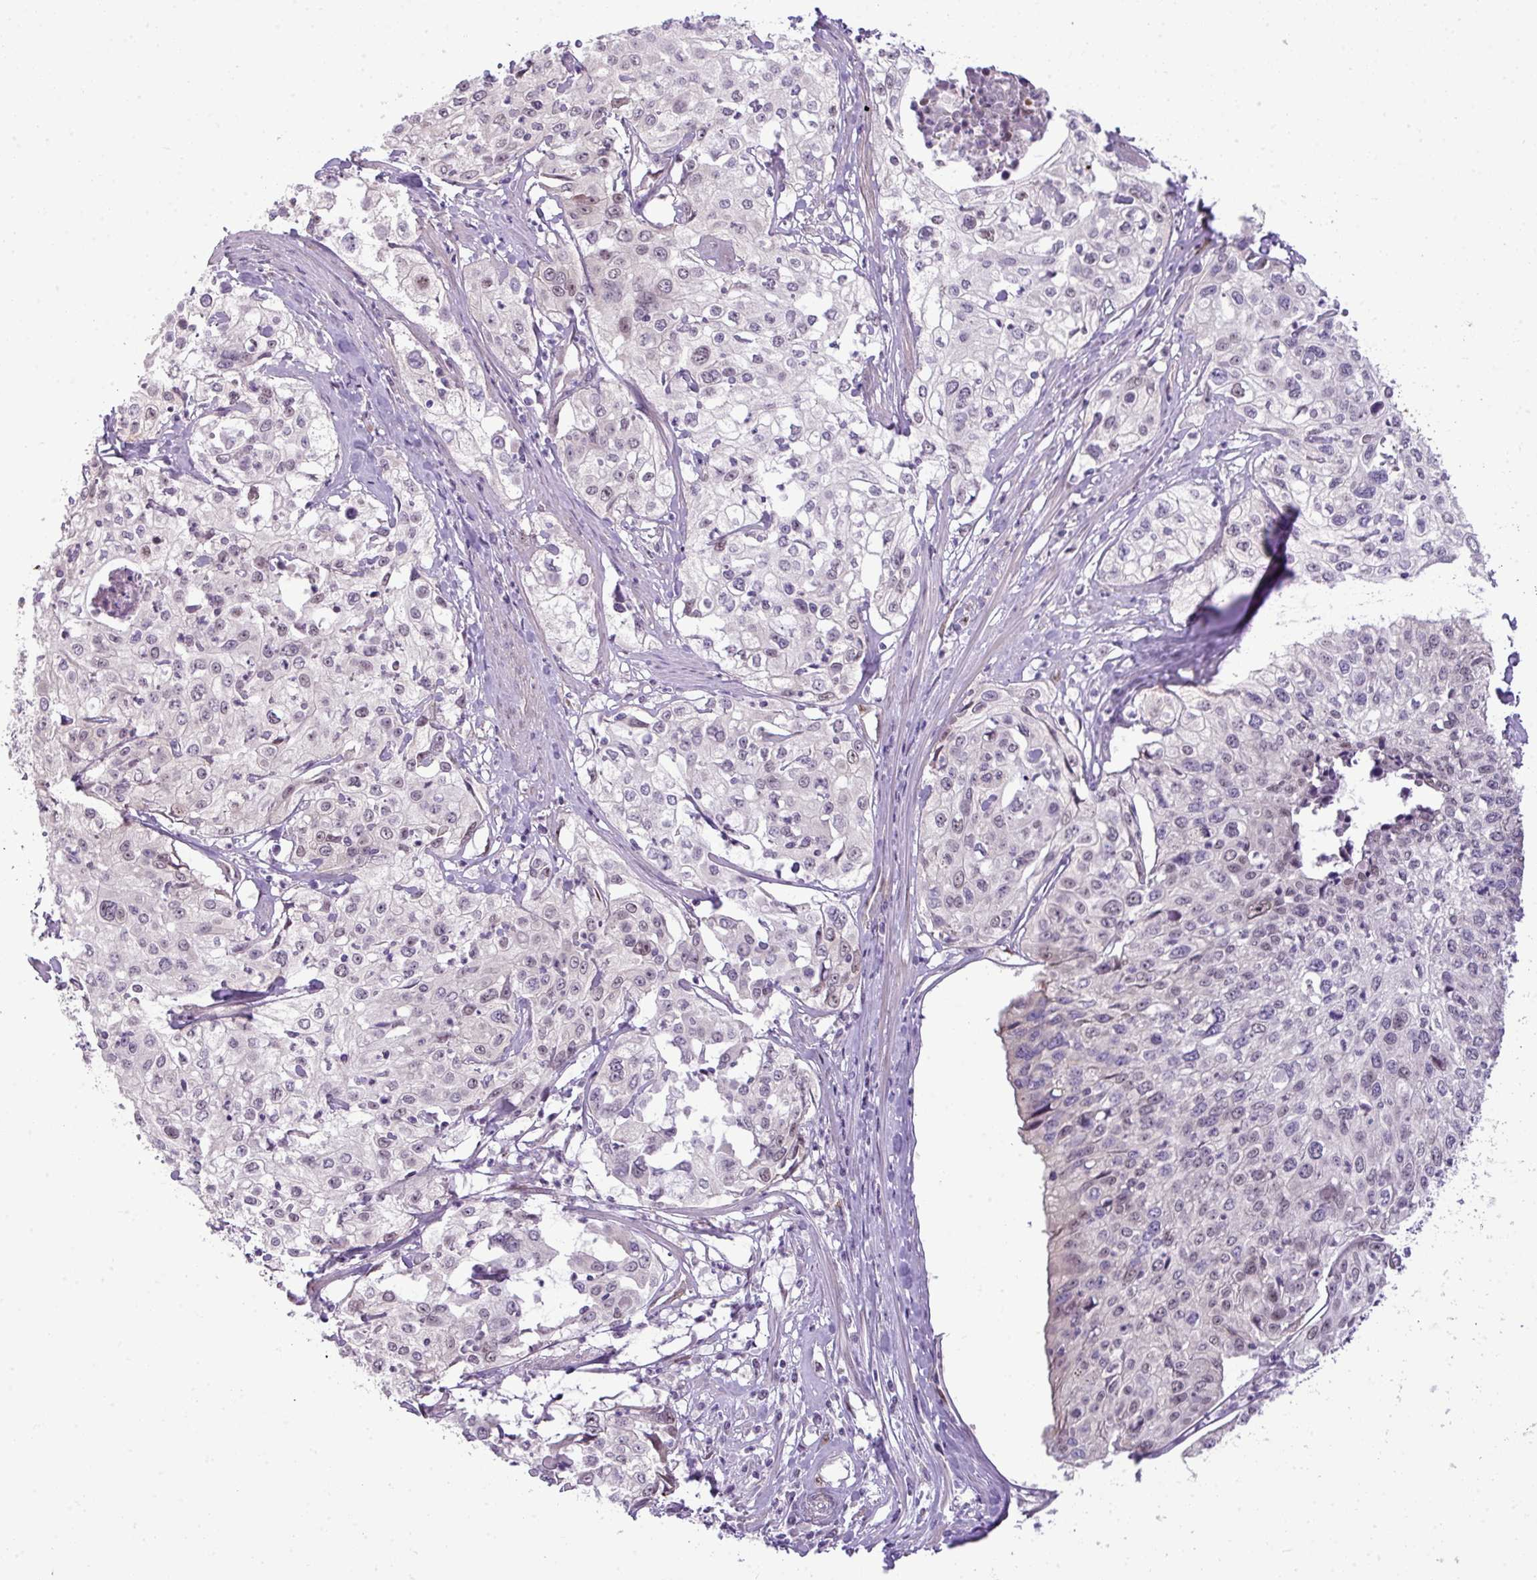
{"staining": {"intensity": "negative", "quantity": "none", "location": "none"}, "tissue": "cervical cancer", "cell_type": "Tumor cells", "image_type": "cancer", "snomed": [{"axis": "morphology", "description": "Squamous cell carcinoma, NOS"}, {"axis": "topography", "description": "Cervix"}], "caption": "Cervical cancer was stained to show a protein in brown. There is no significant positivity in tumor cells.", "gene": "MAK16", "patient": {"sex": "female", "age": 31}}